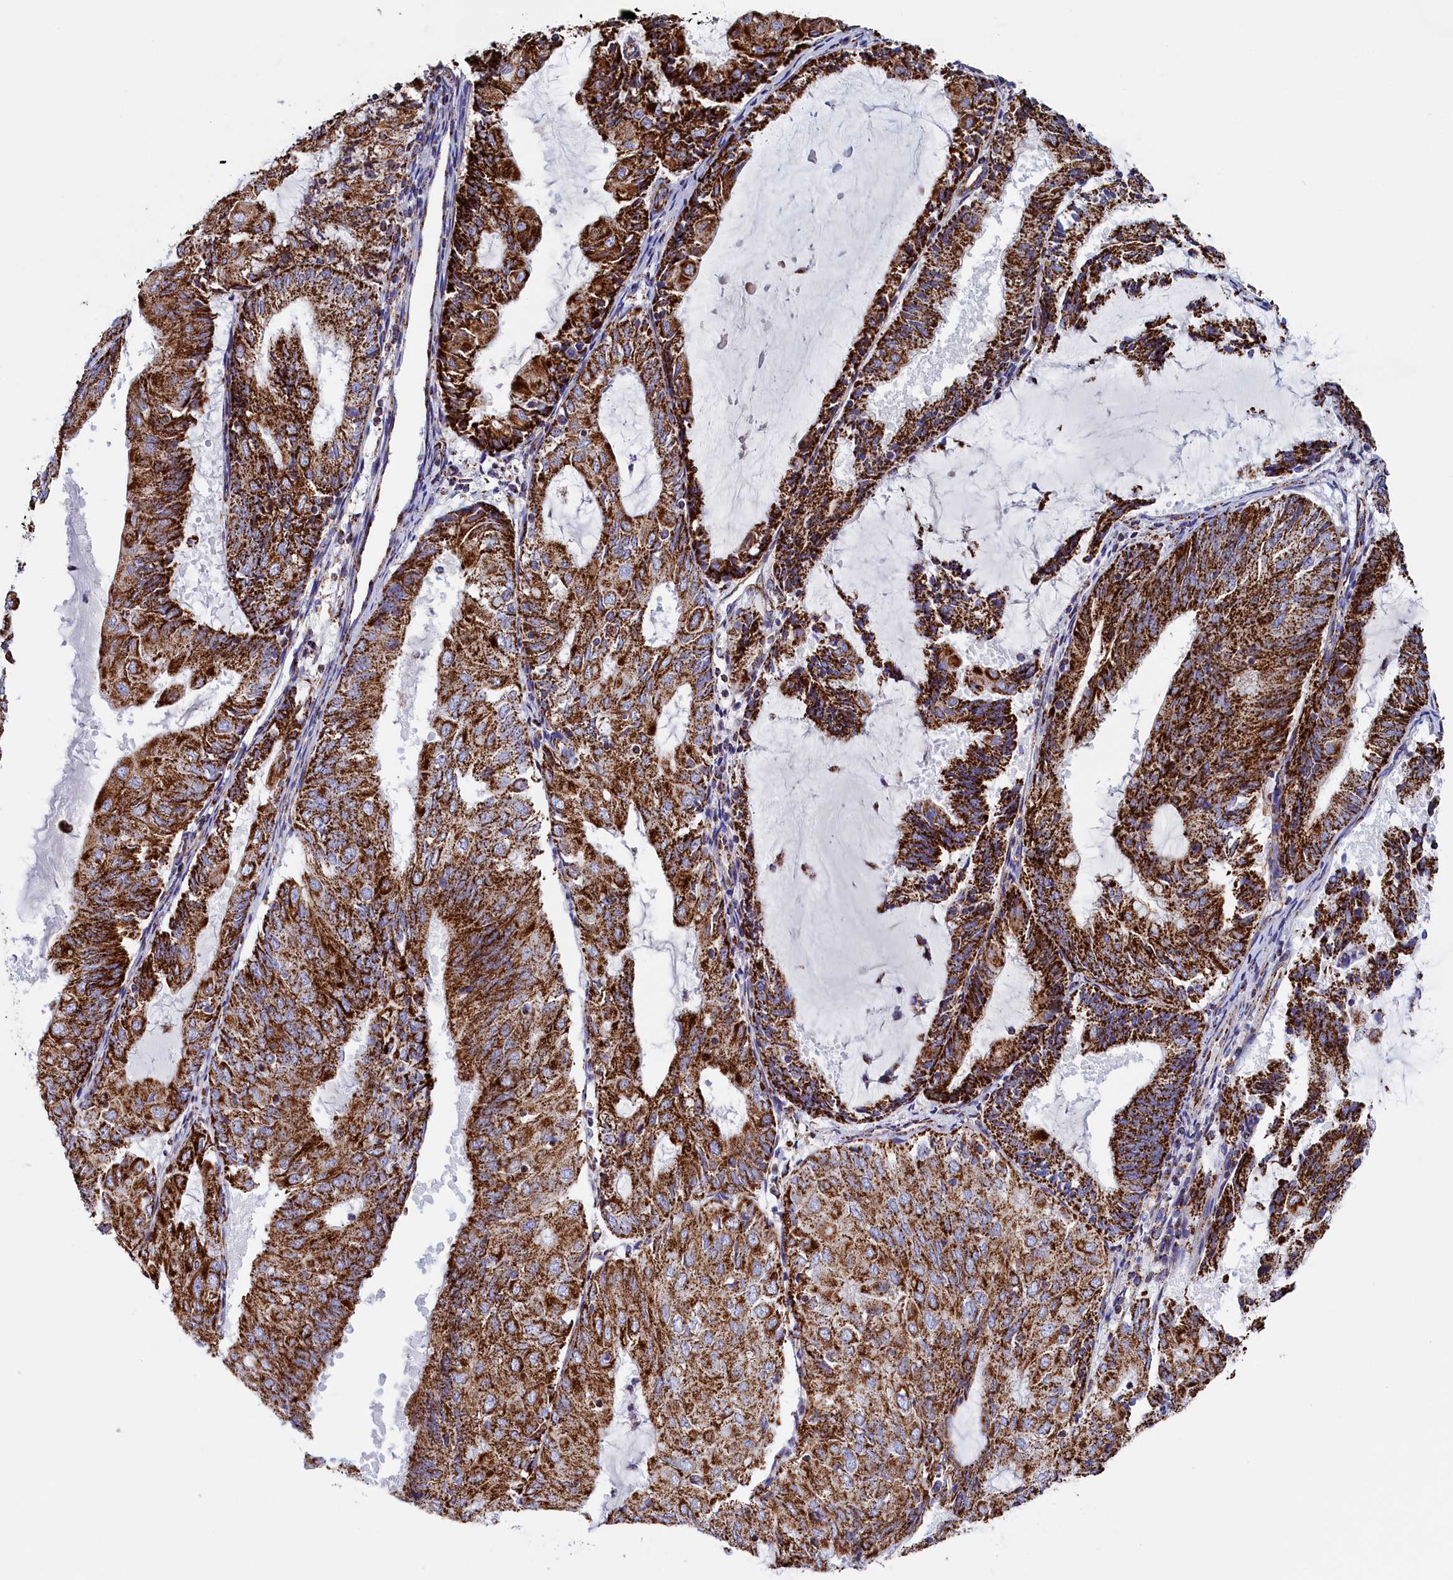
{"staining": {"intensity": "strong", "quantity": ">75%", "location": "cytoplasmic/membranous"}, "tissue": "endometrial cancer", "cell_type": "Tumor cells", "image_type": "cancer", "snomed": [{"axis": "morphology", "description": "Adenocarcinoma, NOS"}, {"axis": "topography", "description": "Endometrium"}], "caption": "Human endometrial cancer (adenocarcinoma) stained with a brown dye demonstrates strong cytoplasmic/membranous positive positivity in approximately >75% of tumor cells.", "gene": "SLC39A3", "patient": {"sex": "female", "age": 81}}